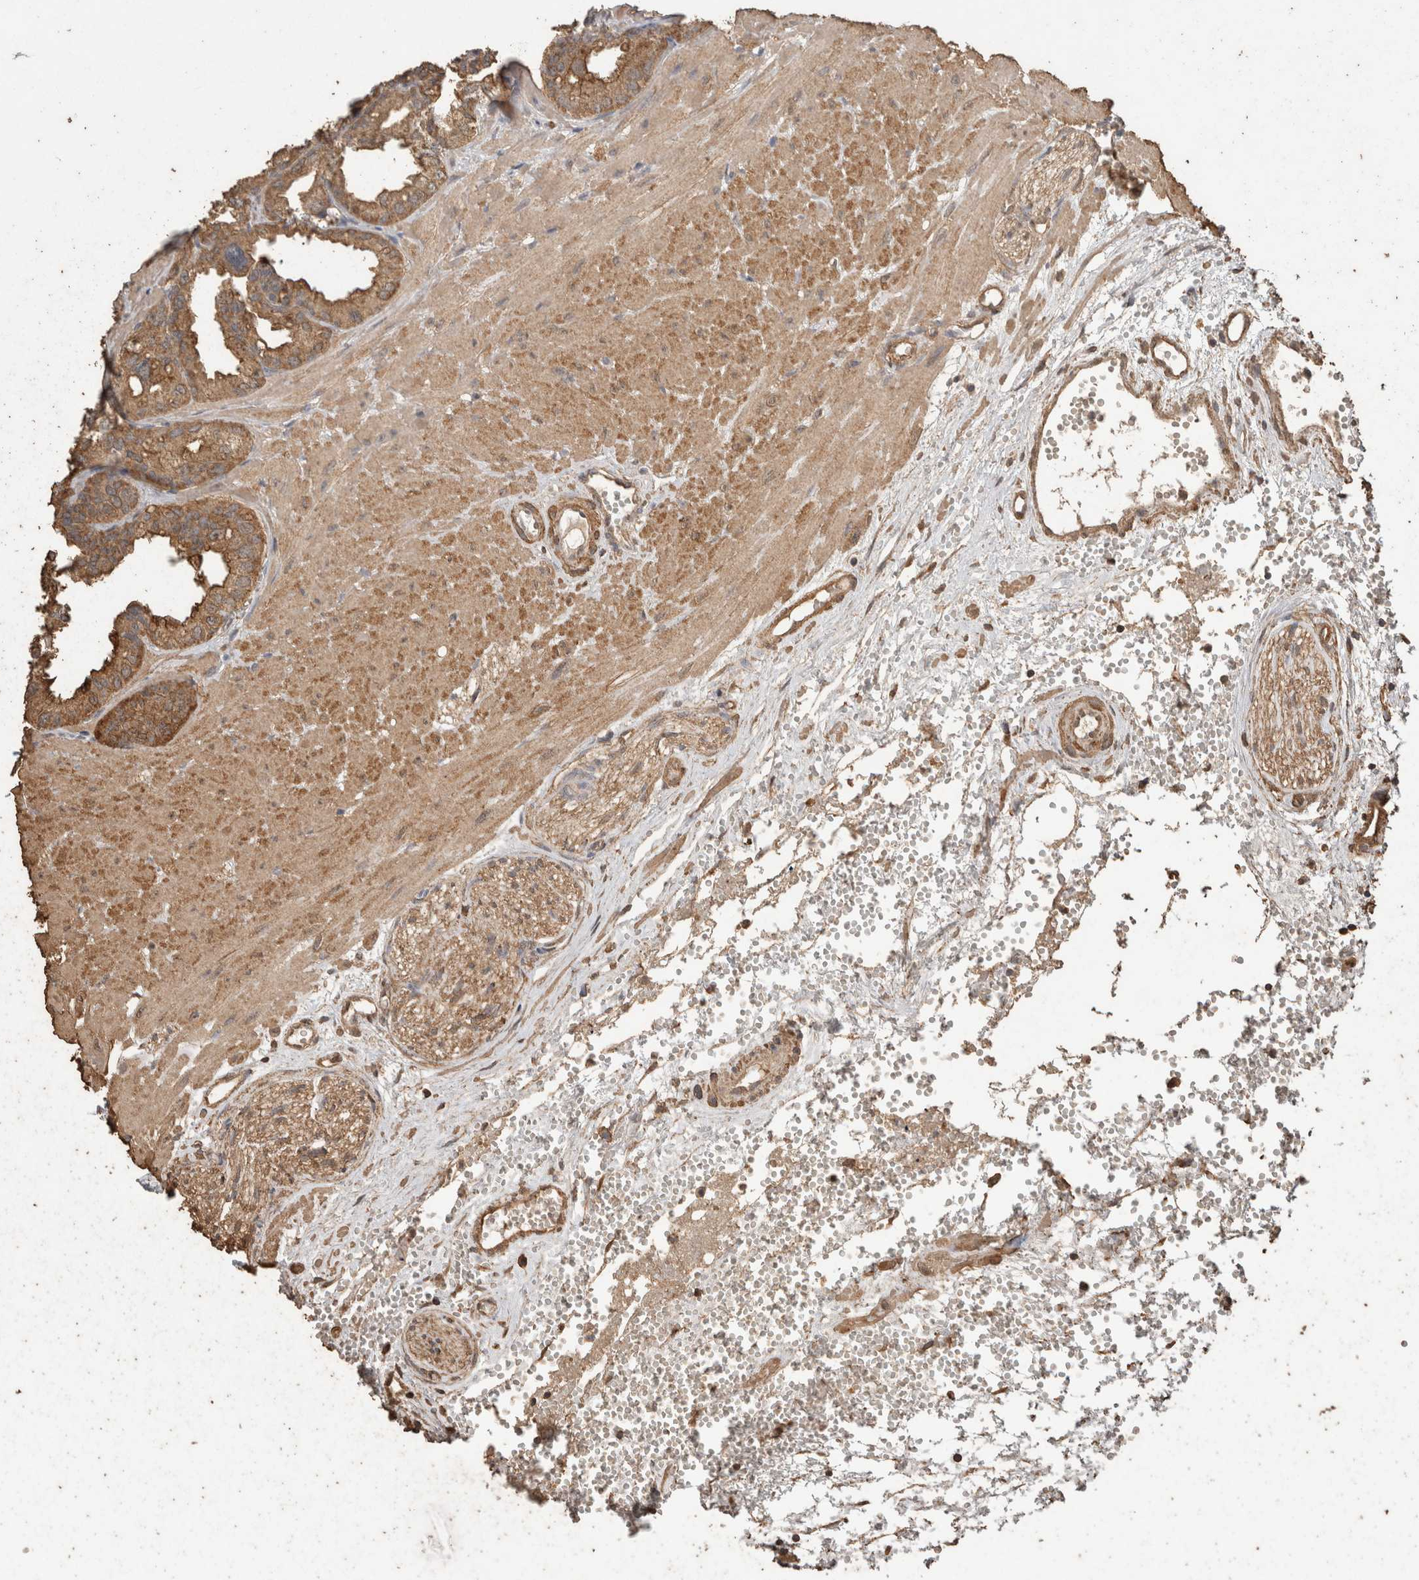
{"staining": {"intensity": "moderate", "quantity": ">75%", "location": "cytoplasmic/membranous"}, "tissue": "seminal vesicle", "cell_type": "Glandular cells", "image_type": "normal", "snomed": [{"axis": "morphology", "description": "Normal tissue, NOS"}, {"axis": "topography", "description": "Prostate"}, {"axis": "topography", "description": "Seminal veicle"}], "caption": "DAB immunohistochemical staining of normal seminal vesicle exhibits moderate cytoplasmic/membranous protein staining in about >75% of glandular cells.", "gene": "CX3CL1", "patient": {"sex": "male", "age": 51}}